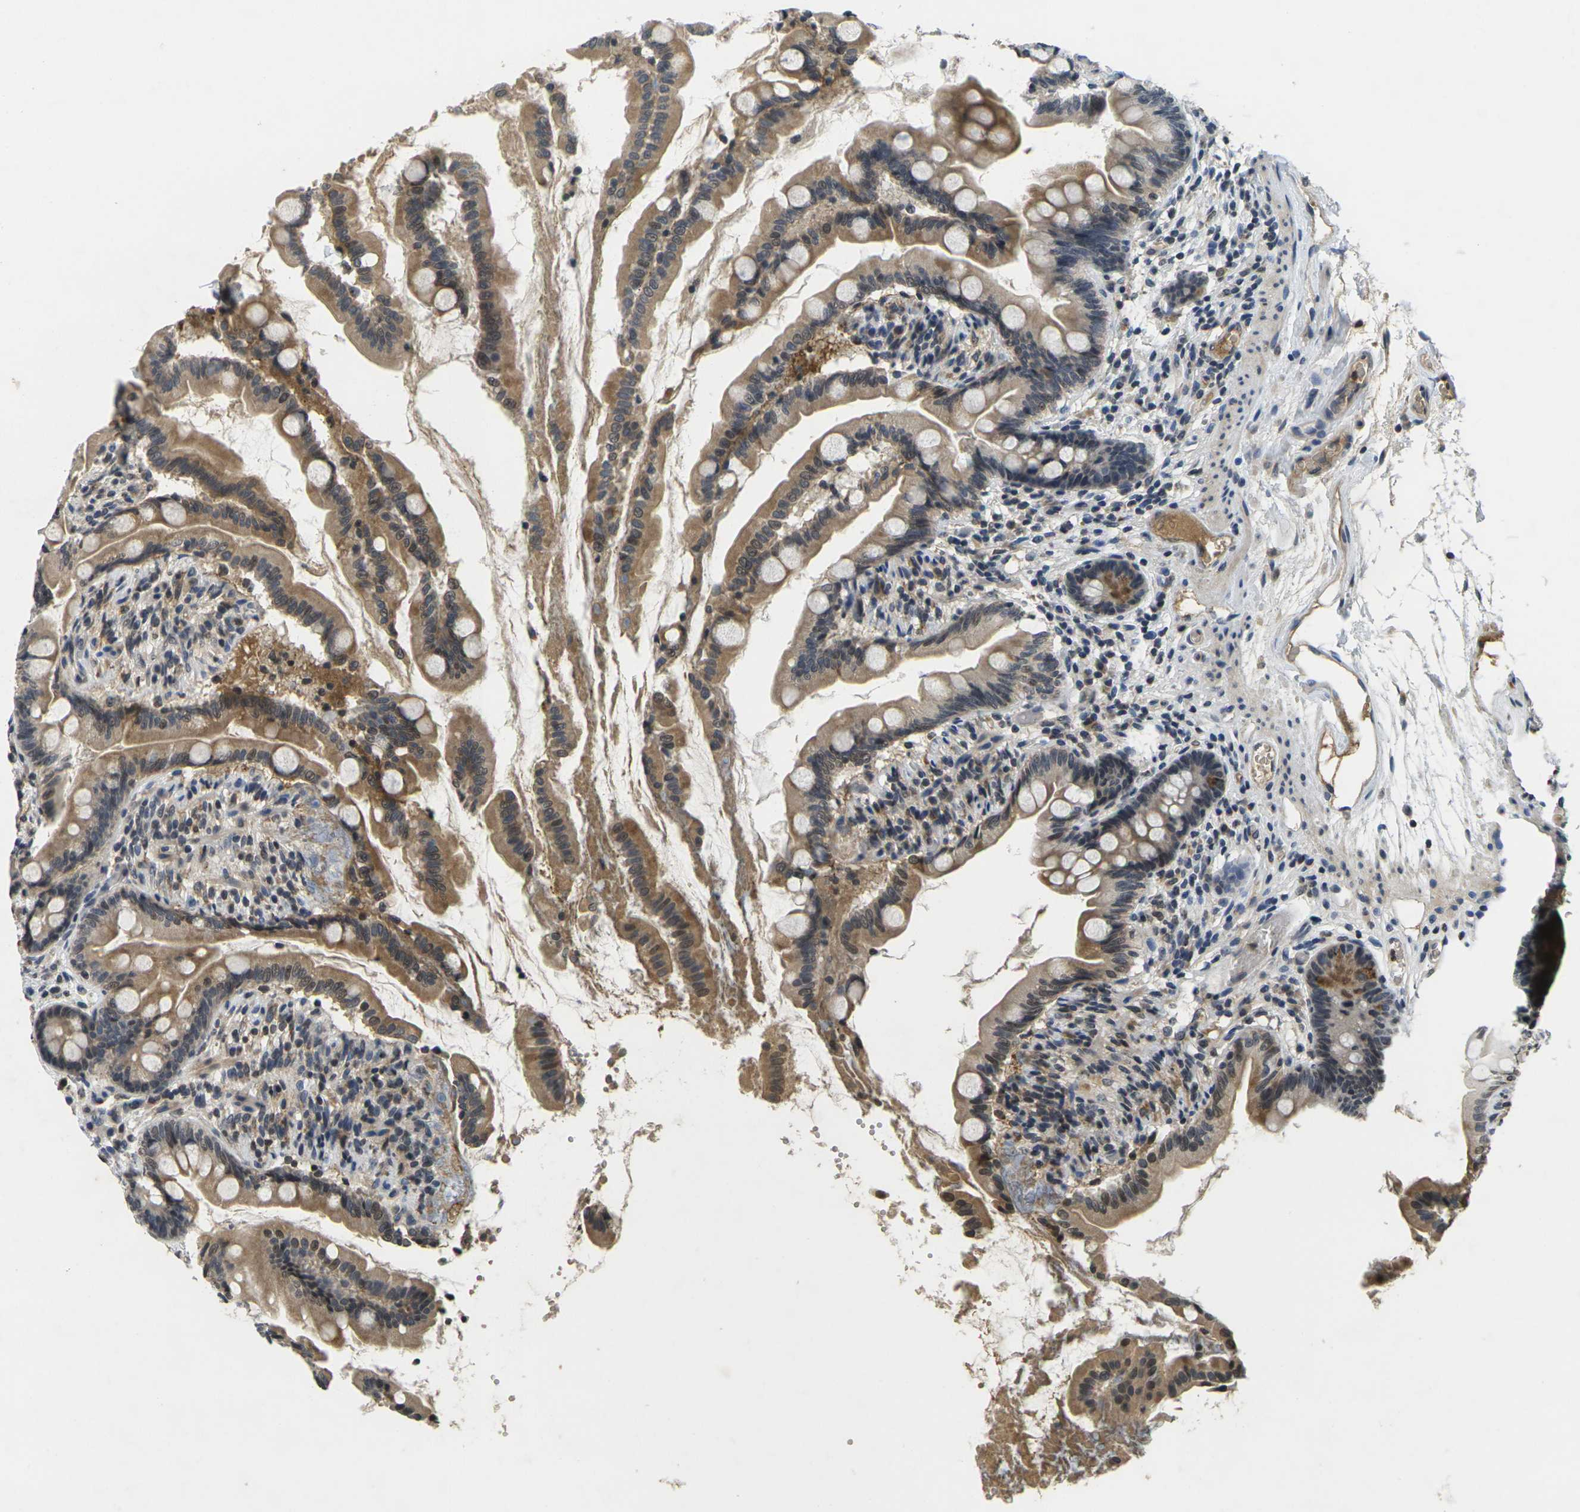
{"staining": {"intensity": "moderate", "quantity": ">75%", "location": "cytoplasmic/membranous"}, "tissue": "small intestine", "cell_type": "Glandular cells", "image_type": "normal", "snomed": [{"axis": "morphology", "description": "Normal tissue, NOS"}, {"axis": "topography", "description": "Small intestine"}], "caption": "High-magnification brightfield microscopy of normal small intestine stained with DAB (brown) and counterstained with hematoxylin (blue). glandular cells exhibit moderate cytoplasmic/membranous expression is appreciated in about>75% of cells.", "gene": "C1QC", "patient": {"sex": "female", "age": 56}}